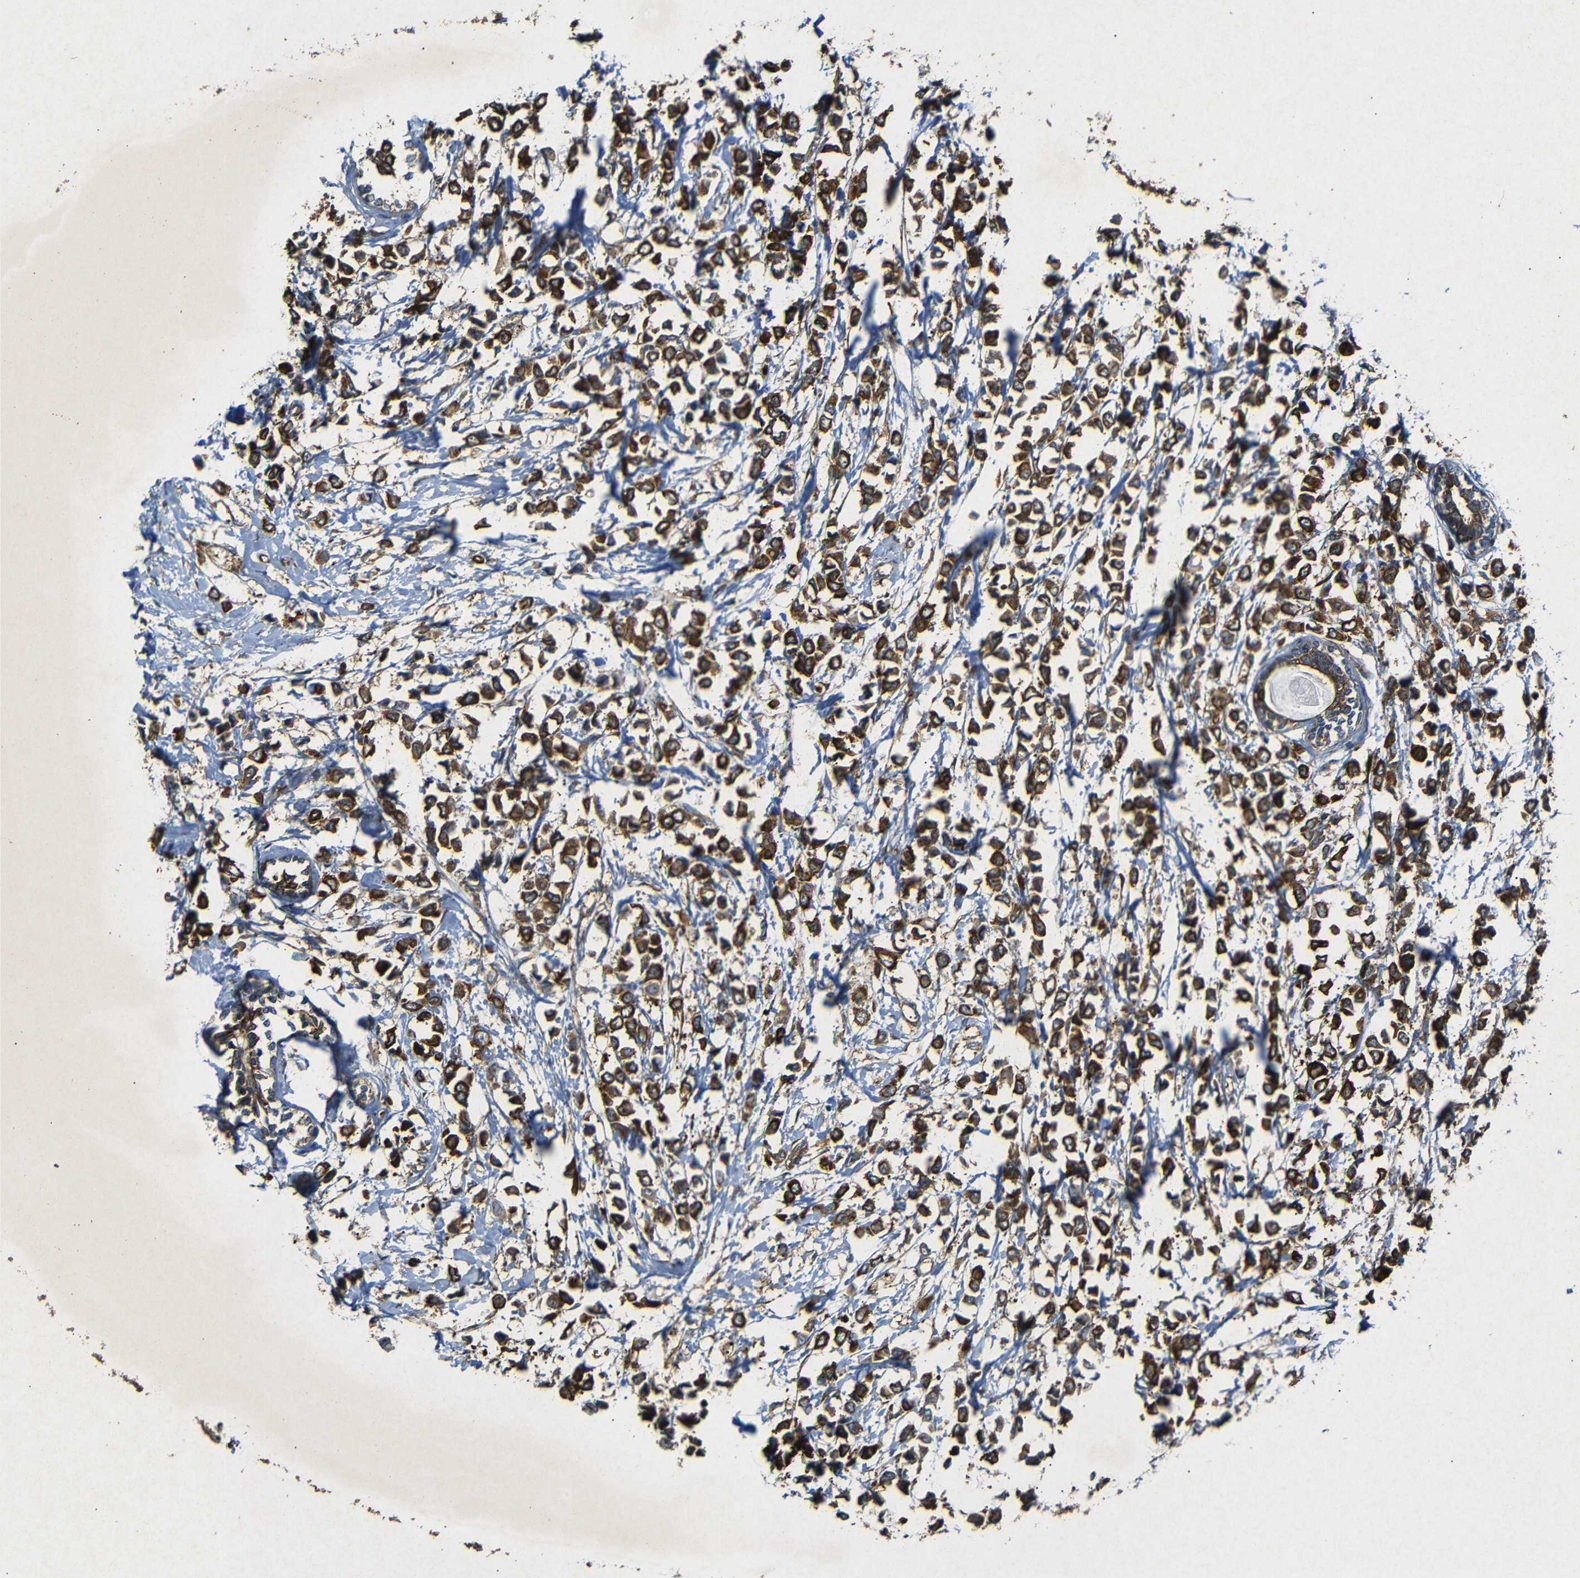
{"staining": {"intensity": "strong", "quantity": ">75%", "location": "cytoplasmic/membranous"}, "tissue": "breast cancer", "cell_type": "Tumor cells", "image_type": "cancer", "snomed": [{"axis": "morphology", "description": "Lobular carcinoma"}, {"axis": "topography", "description": "Breast"}], "caption": "Immunohistochemistry (IHC) photomicrograph of lobular carcinoma (breast) stained for a protein (brown), which reveals high levels of strong cytoplasmic/membranous expression in approximately >75% of tumor cells.", "gene": "BTF3", "patient": {"sex": "female", "age": 51}}